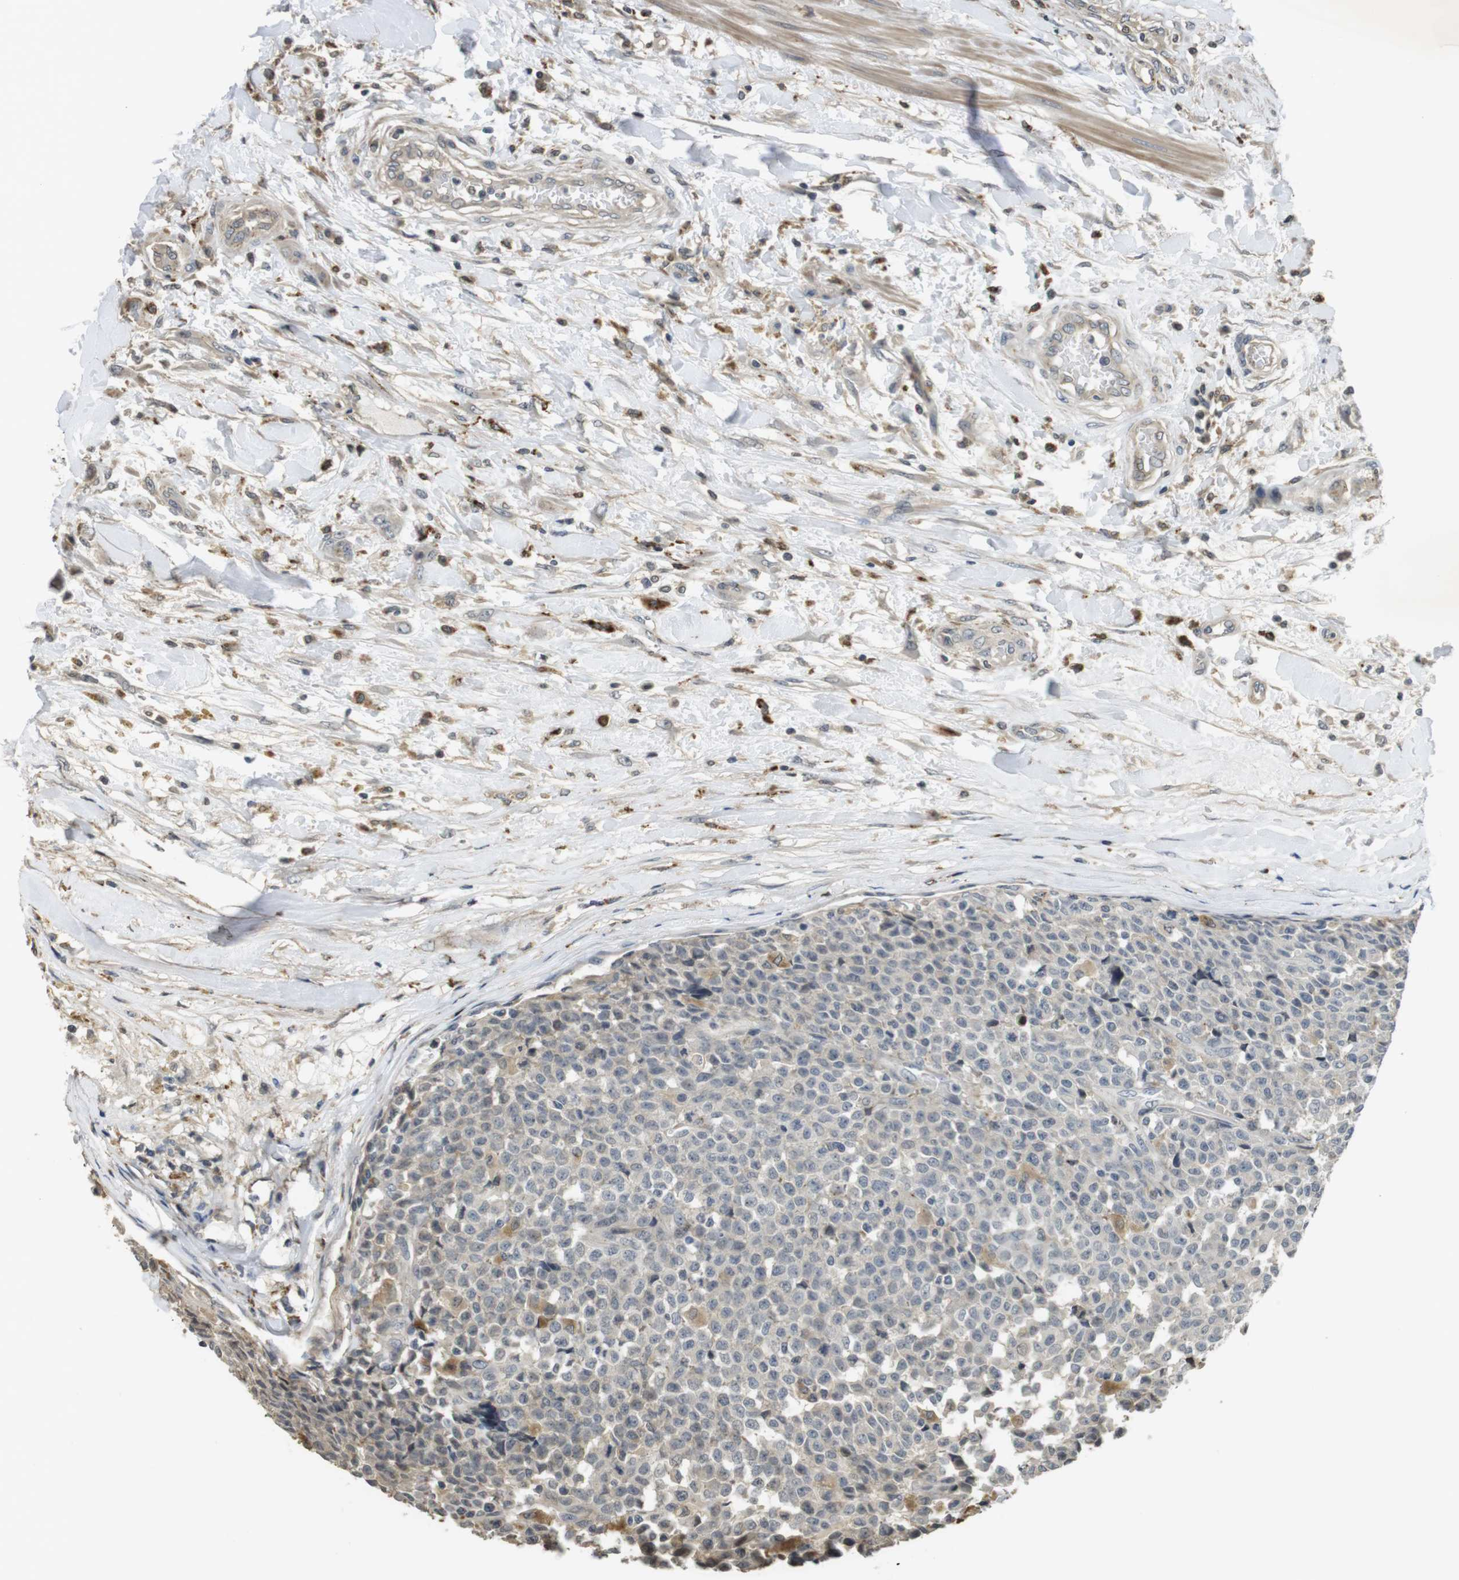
{"staining": {"intensity": "weak", "quantity": "<25%", "location": "cytoplasmic/membranous"}, "tissue": "testis cancer", "cell_type": "Tumor cells", "image_type": "cancer", "snomed": [{"axis": "morphology", "description": "Seminoma, NOS"}, {"axis": "topography", "description": "Testis"}], "caption": "Tumor cells show no significant expression in testis cancer (seminoma).", "gene": "FZD10", "patient": {"sex": "male", "age": 59}}